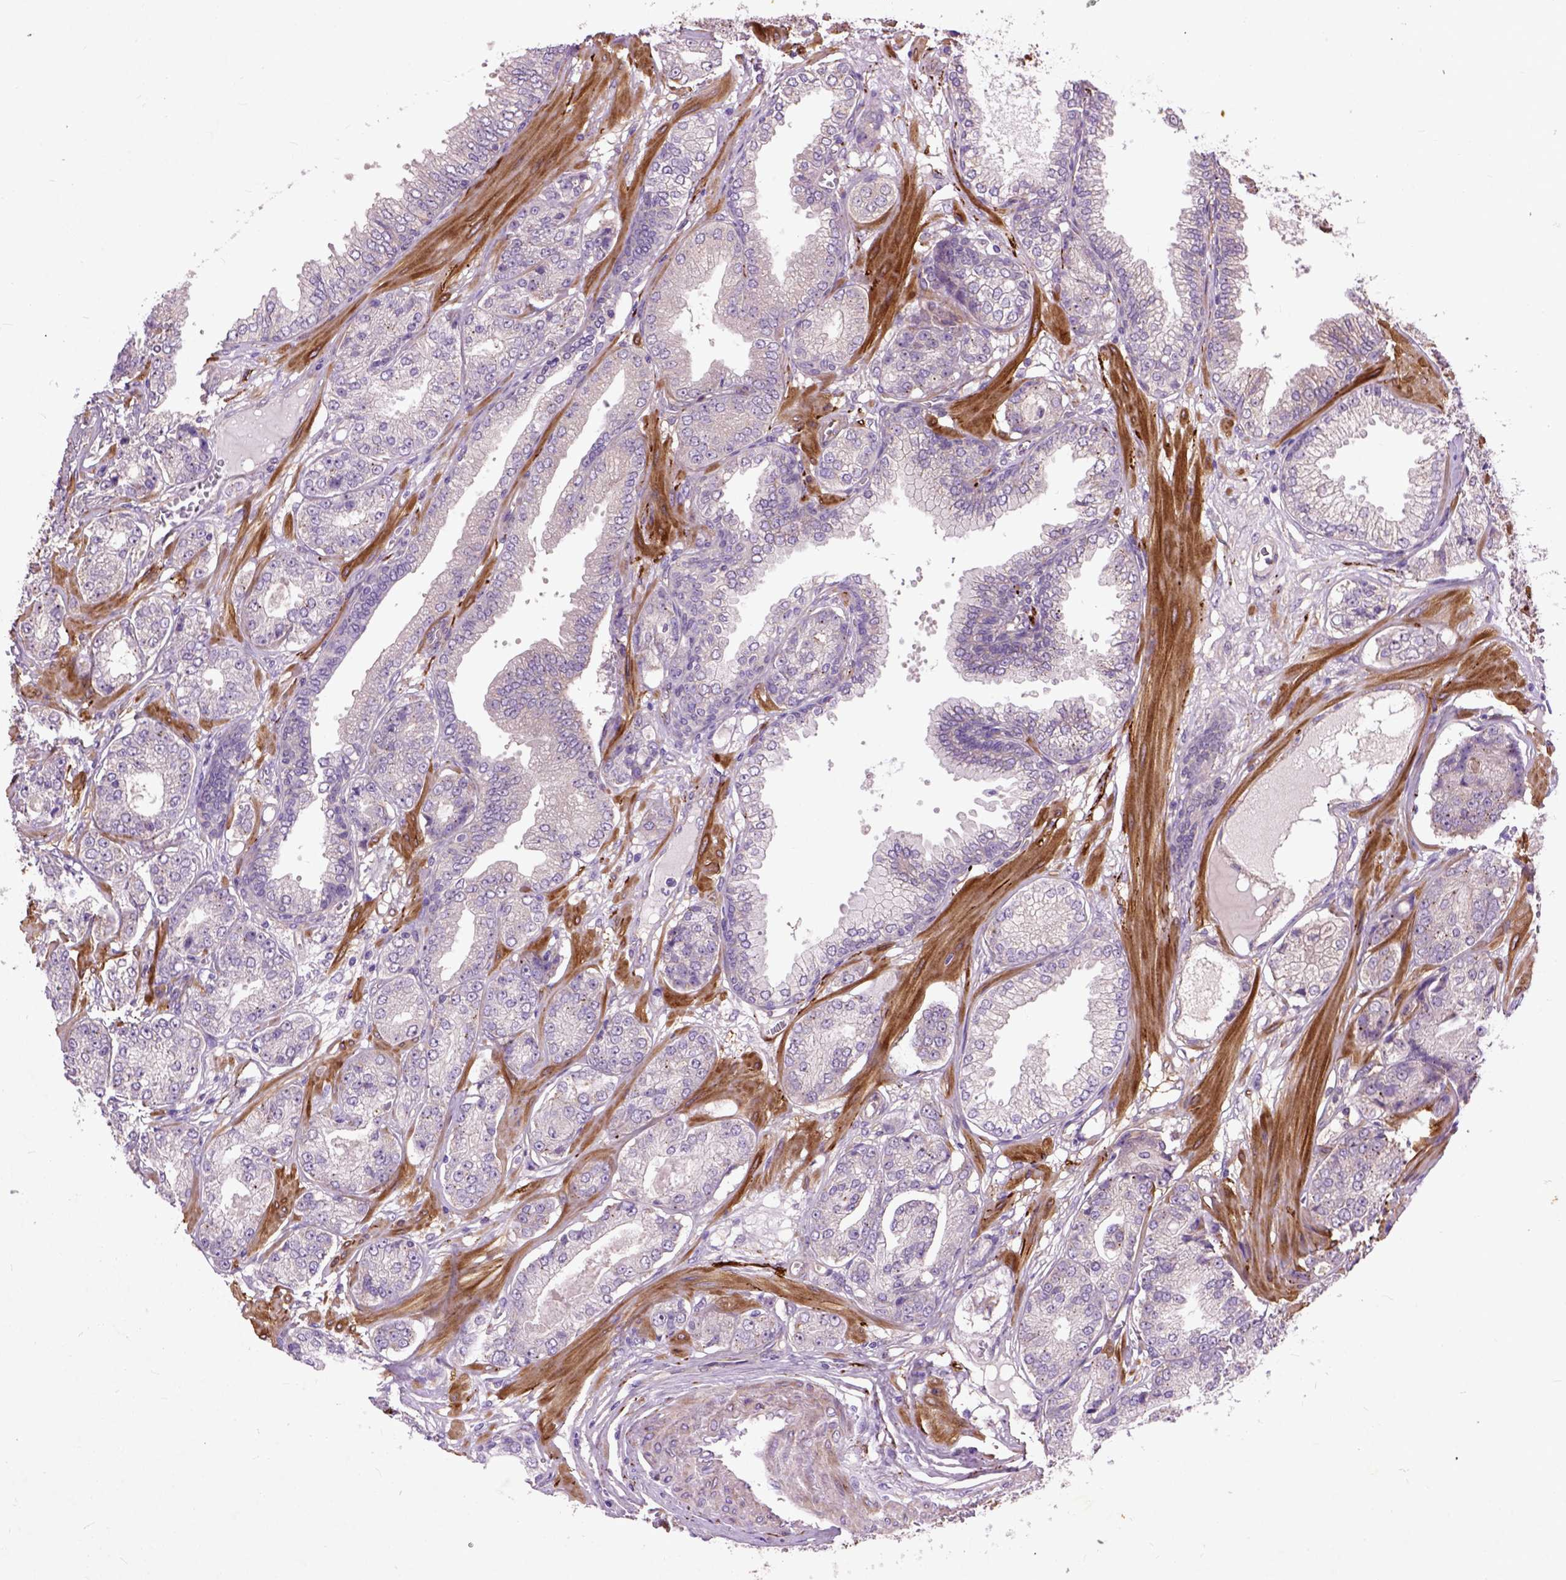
{"staining": {"intensity": "negative", "quantity": "none", "location": "none"}, "tissue": "prostate cancer", "cell_type": "Tumor cells", "image_type": "cancer", "snomed": [{"axis": "morphology", "description": "Adenocarcinoma, NOS"}, {"axis": "topography", "description": "Prostate"}], "caption": "Prostate cancer was stained to show a protein in brown. There is no significant expression in tumor cells.", "gene": "MAPT", "patient": {"sex": "male", "age": 64}}